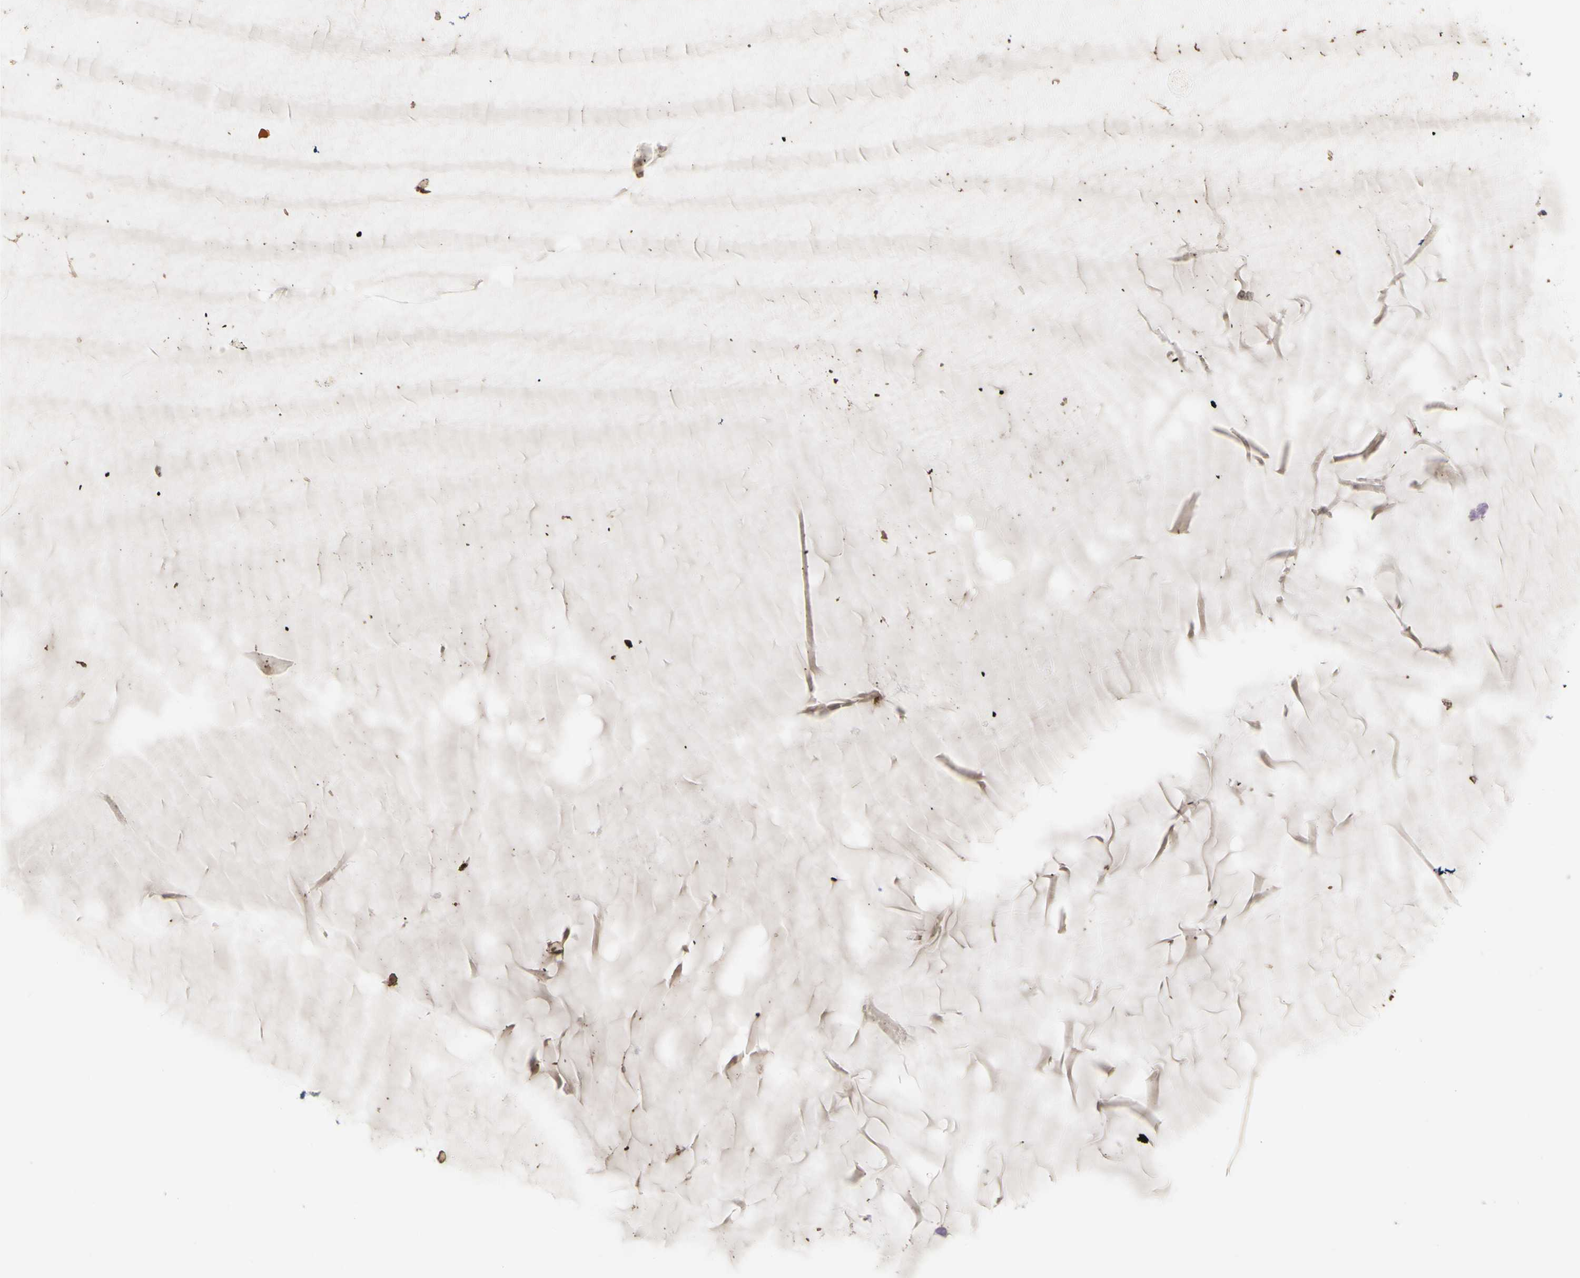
{"staining": {"intensity": "weak", "quantity": "25%-75%", "location": "cytoplasmic/membranous"}, "tissue": "cervix", "cell_type": "Glandular cells", "image_type": "normal", "snomed": [{"axis": "morphology", "description": "Normal tissue, NOS"}, {"axis": "topography", "description": "Cervix"}], "caption": "High-power microscopy captured an IHC histopathology image of unremarkable cervix, revealing weak cytoplasmic/membranous positivity in approximately 25%-75% of glandular cells.", "gene": "PLA2G4A", "patient": {"sex": "female", "age": 39}}